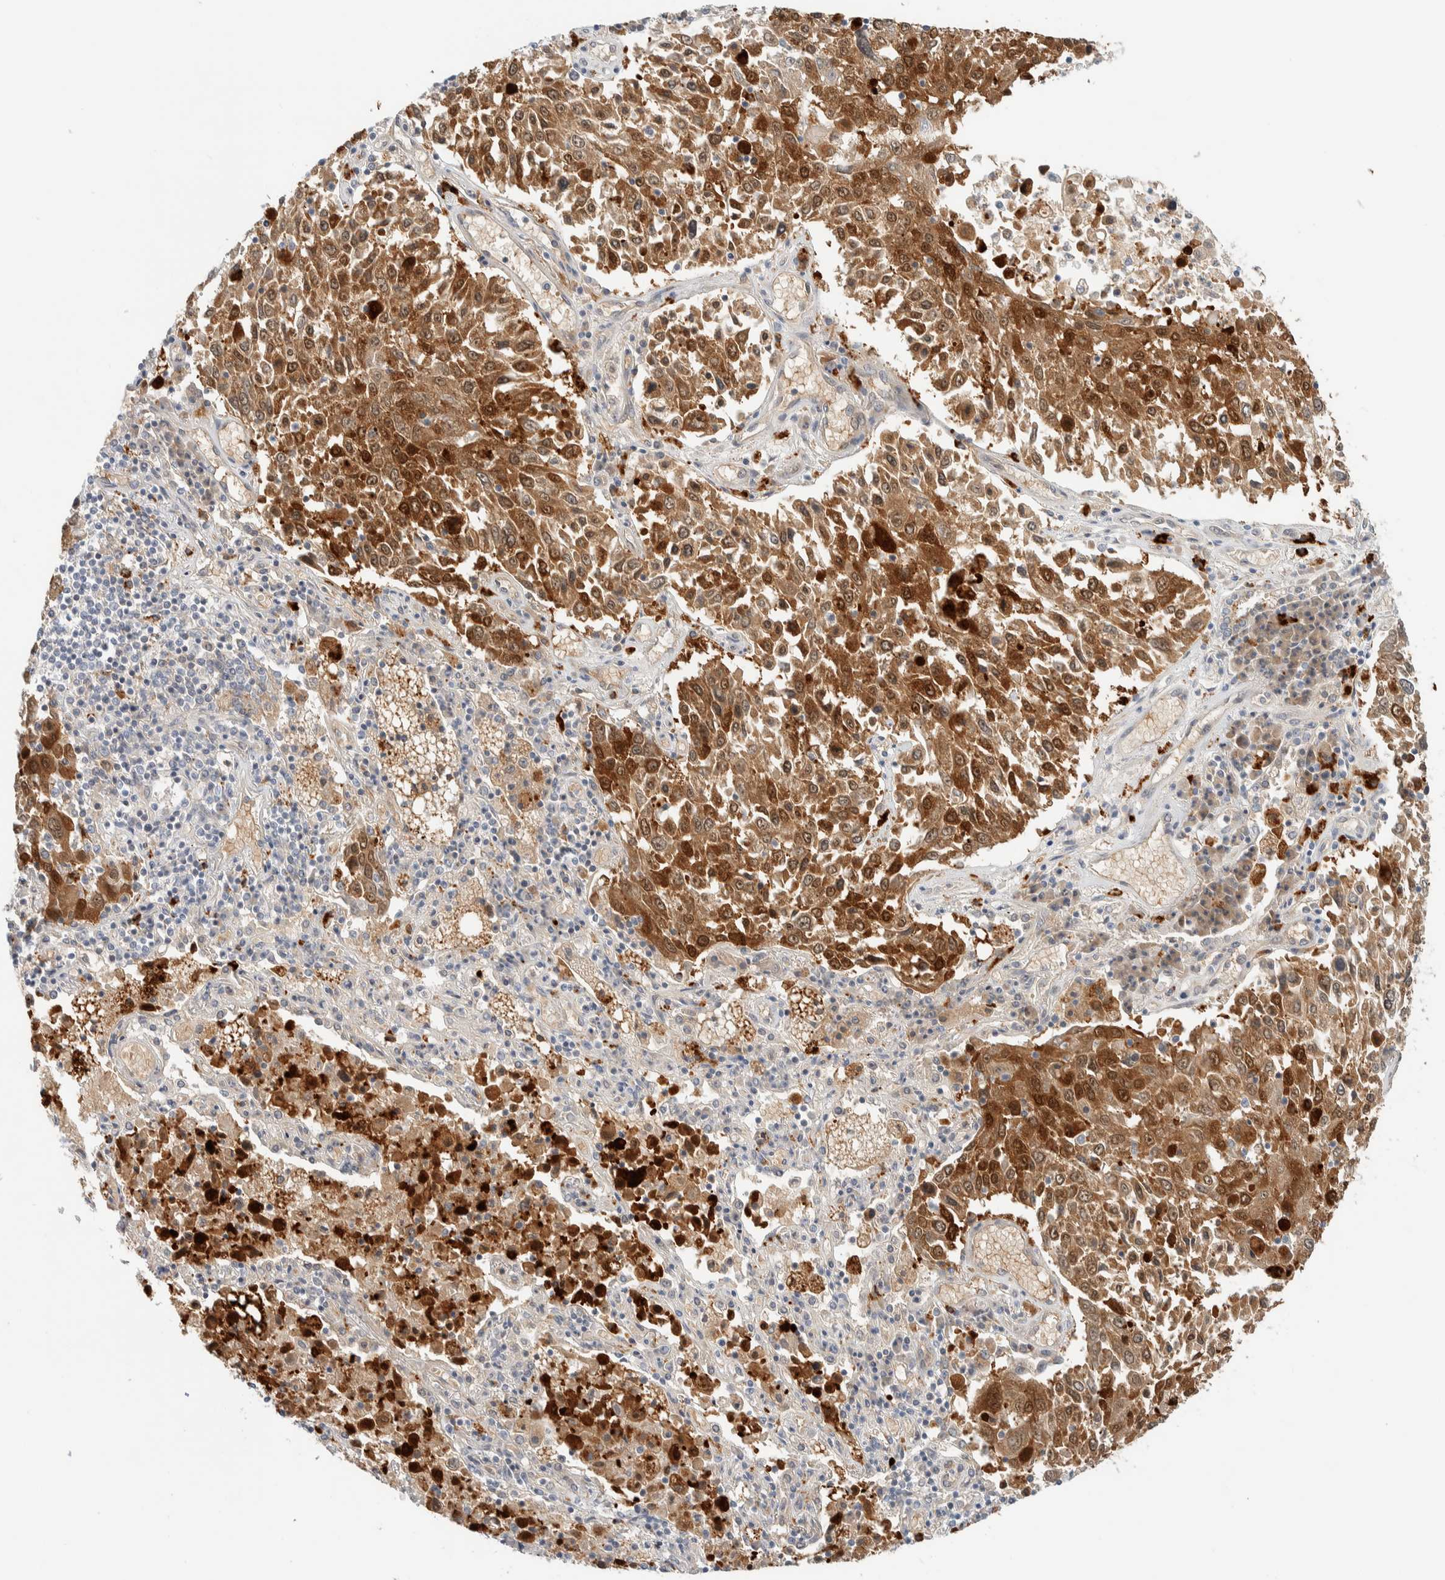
{"staining": {"intensity": "strong", "quantity": ">75%", "location": "cytoplasmic/membranous,nuclear"}, "tissue": "lung cancer", "cell_type": "Tumor cells", "image_type": "cancer", "snomed": [{"axis": "morphology", "description": "Squamous cell carcinoma, NOS"}, {"axis": "topography", "description": "Lung"}], "caption": "High-power microscopy captured an immunohistochemistry micrograph of lung cancer (squamous cell carcinoma), revealing strong cytoplasmic/membranous and nuclear positivity in about >75% of tumor cells. (Stains: DAB (3,3'-diaminobenzidine) in brown, nuclei in blue, Microscopy: brightfield microscopy at high magnification).", "gene": "GCLM", "patient": {"sex": "male", "age": 65}}